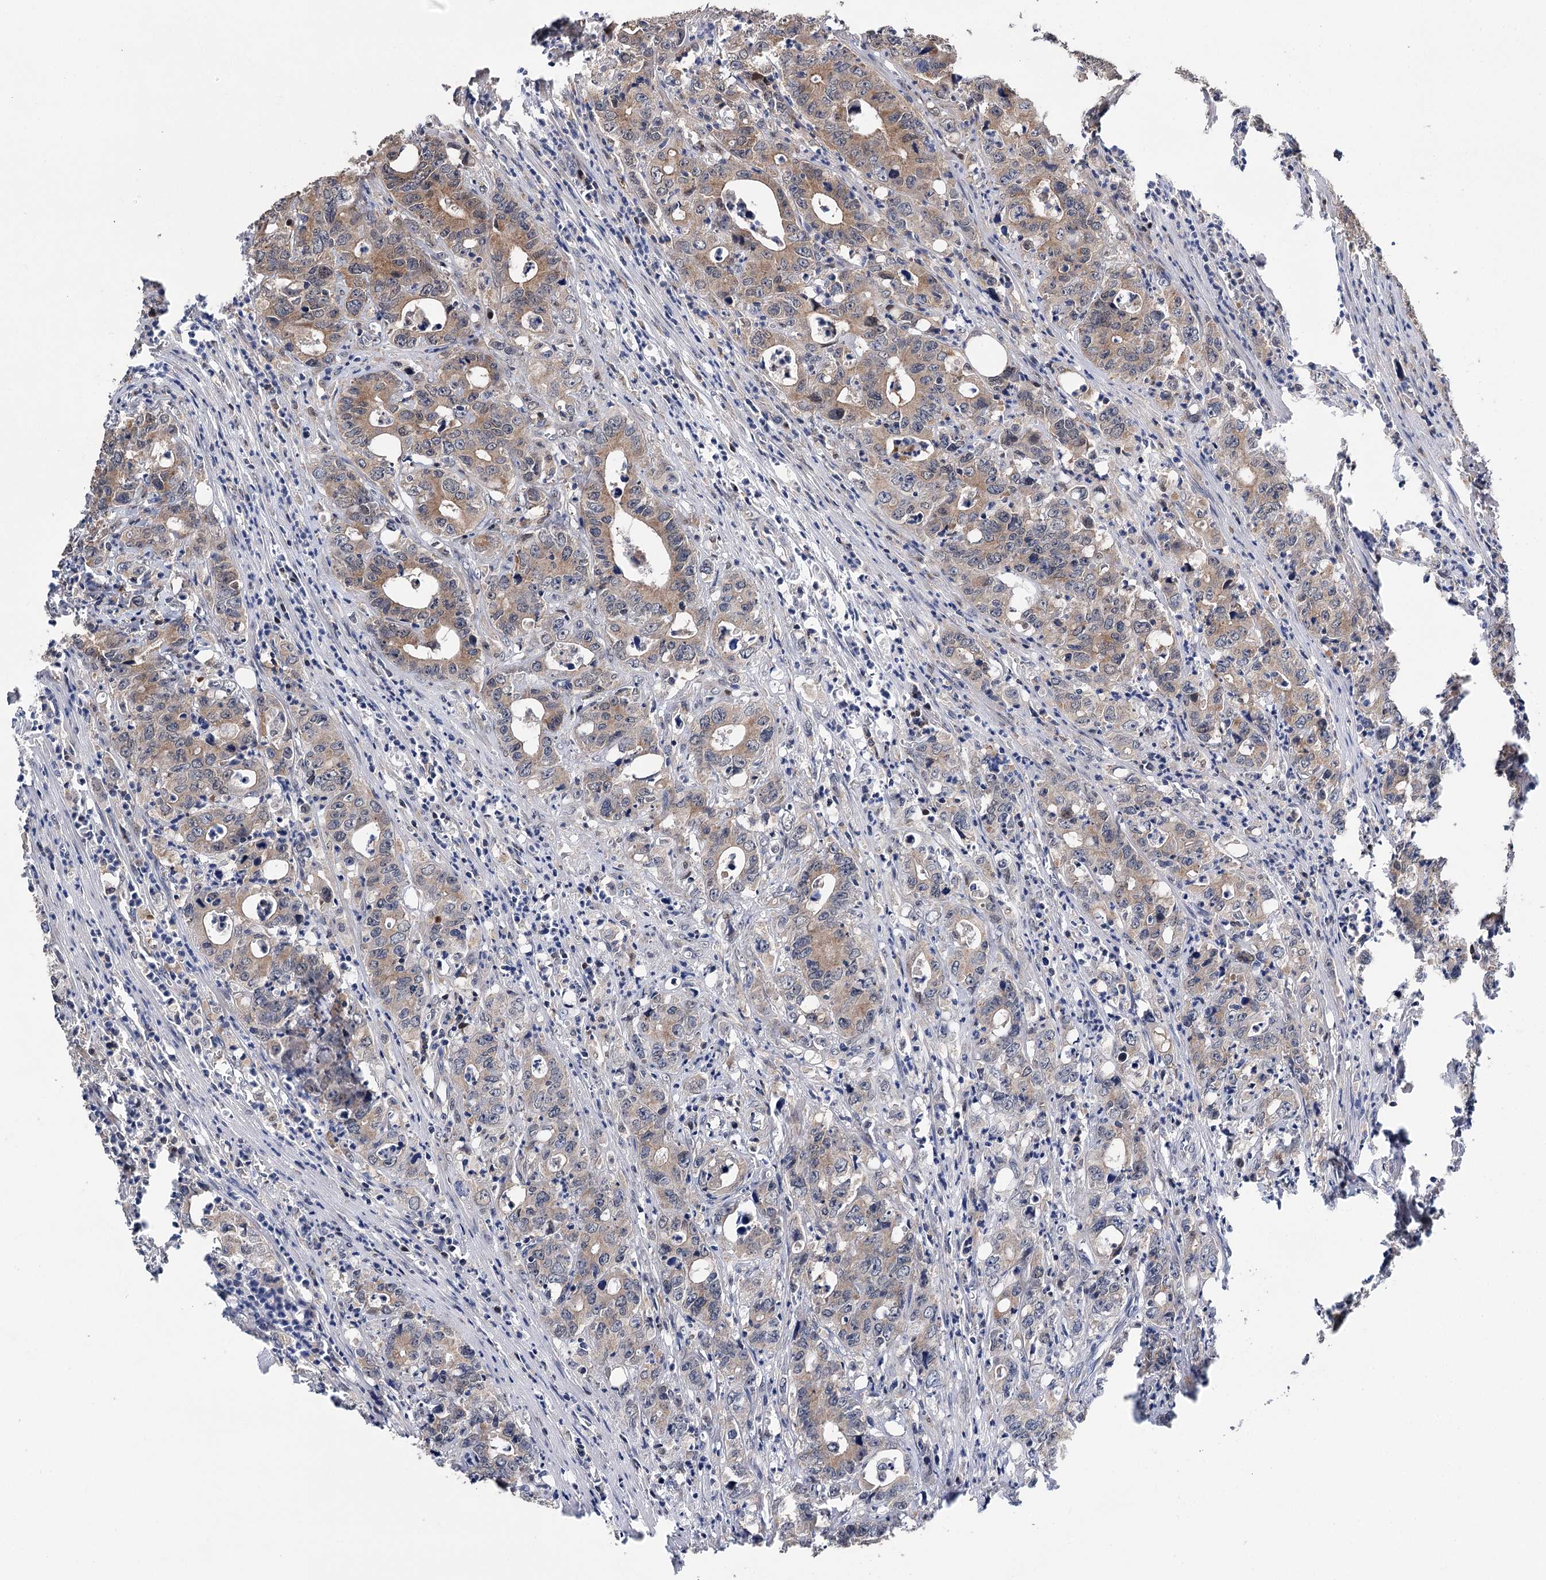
{"staining": {"intensity": "weak", "quantity": "25%-75%", "location": "cytoplasmic/membranous"}, "tissue": "colorectal cancer", "cell_type": "Tumor cells", "image_type": "cancer", "snomed": [{"axis": "morphology", "description": "Adenocarcinoma, NOS"}, {"axis": "topography", "description": "Colon"}], "caption": "Immunohistochemistry histopathology image of neoplastic tissue: human colorectal cancer (adenocarcinoma) stained using immunohistochemistry displays low levels of weak protein expression localized specifically in the cytoplasmic/membranous of tumor cells, appearing as a cytoplasmic/membranous brown color.", "gene": "STX6", "patient": {"sex": "female", "age": 75}}